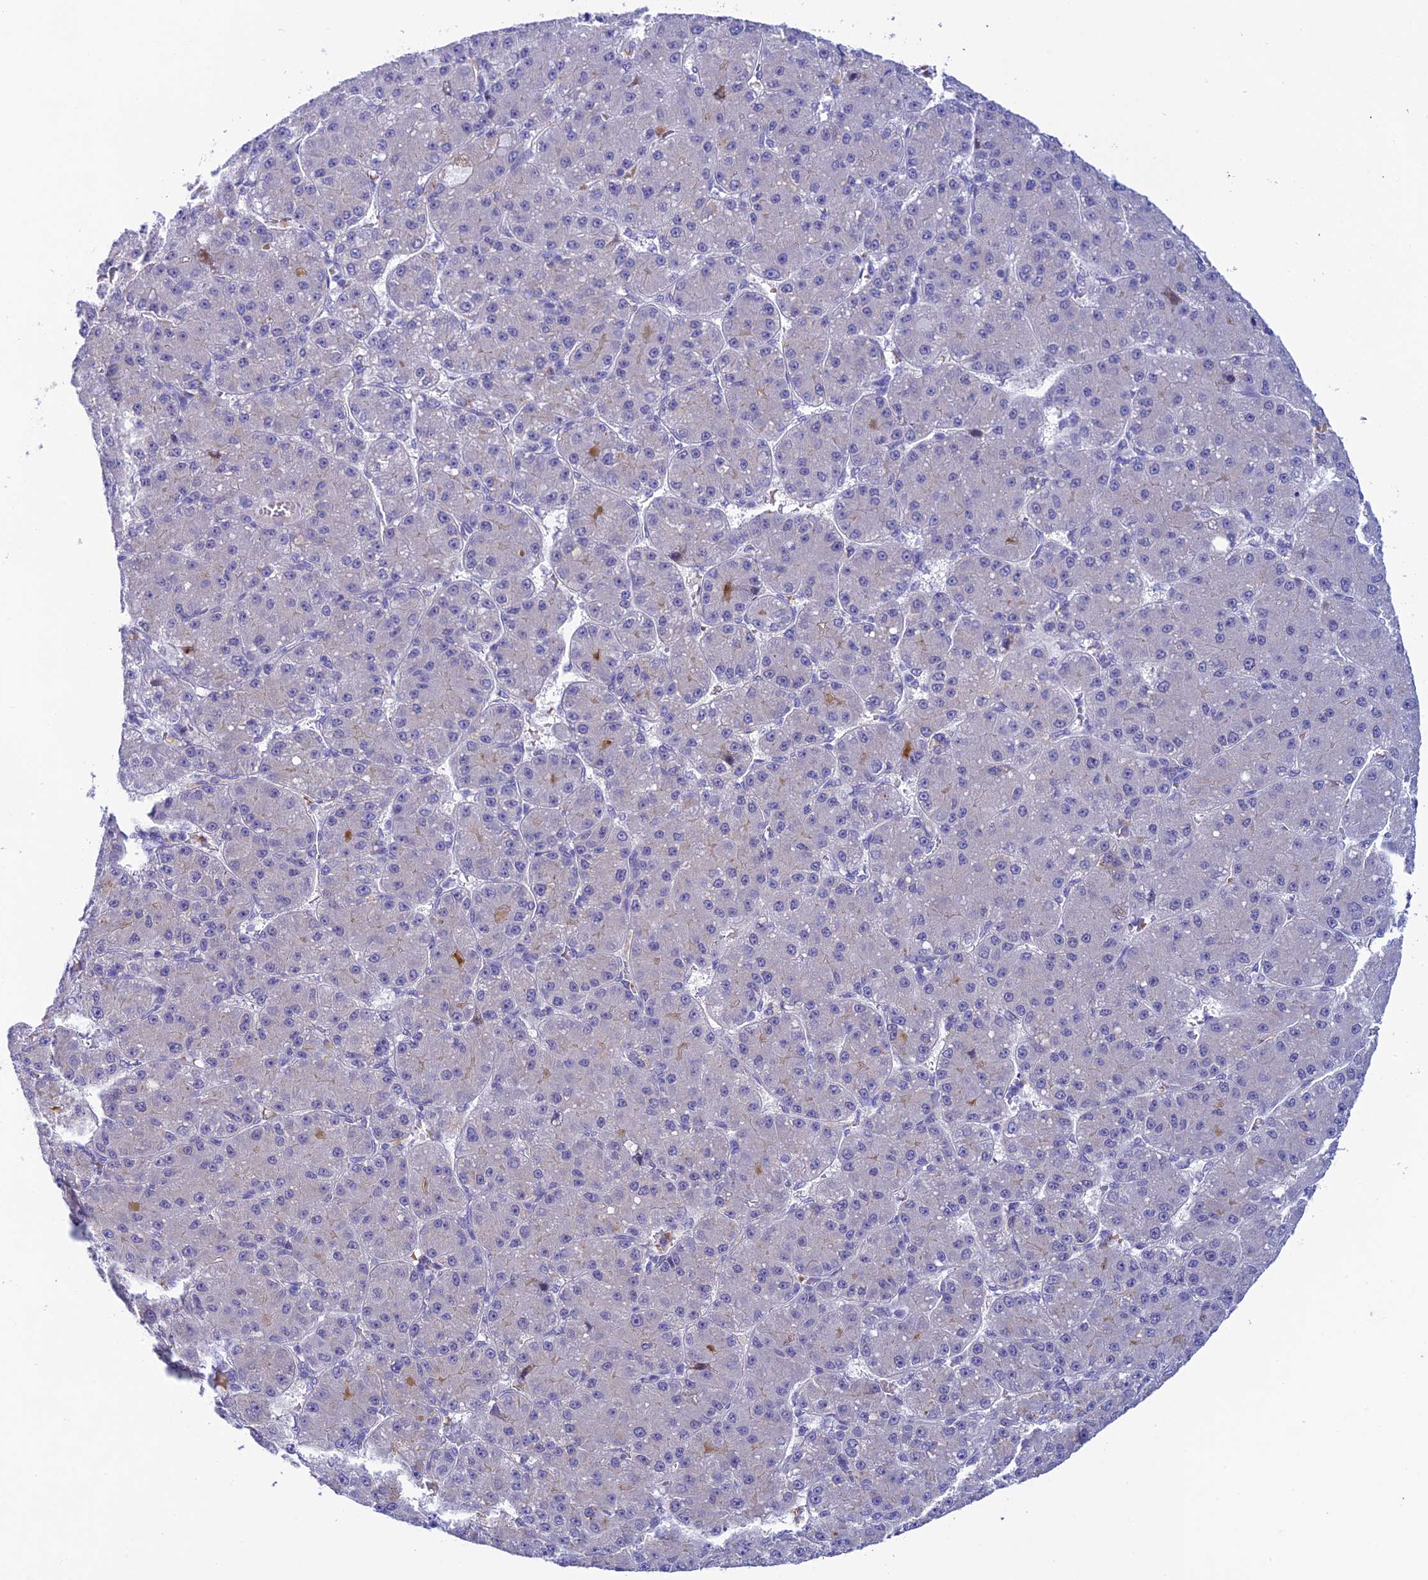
{"staining": {"intensity": "negative", "quantity": "none", "location": "none"}, "tissue": "liver cancer", "cell_type": "Tumor cells", "image_type": "cancer", "snomed": [{"axis": "morphology", "description": "Carcinoma, Hepatocellular, NOS"}, {"axis": "topography", "description": "Liver"}], "caption": "This is a image of immunohistochemistry staining of liver hepatocellular carcinoma, which shows no staining in tumor cells. (DAB (3,3'-diaminobenzidine) immunohistochemistry (IHC), high magnification).", "gene": "RASGEF1B", "patient": {"sex": "male", "age": 67}}